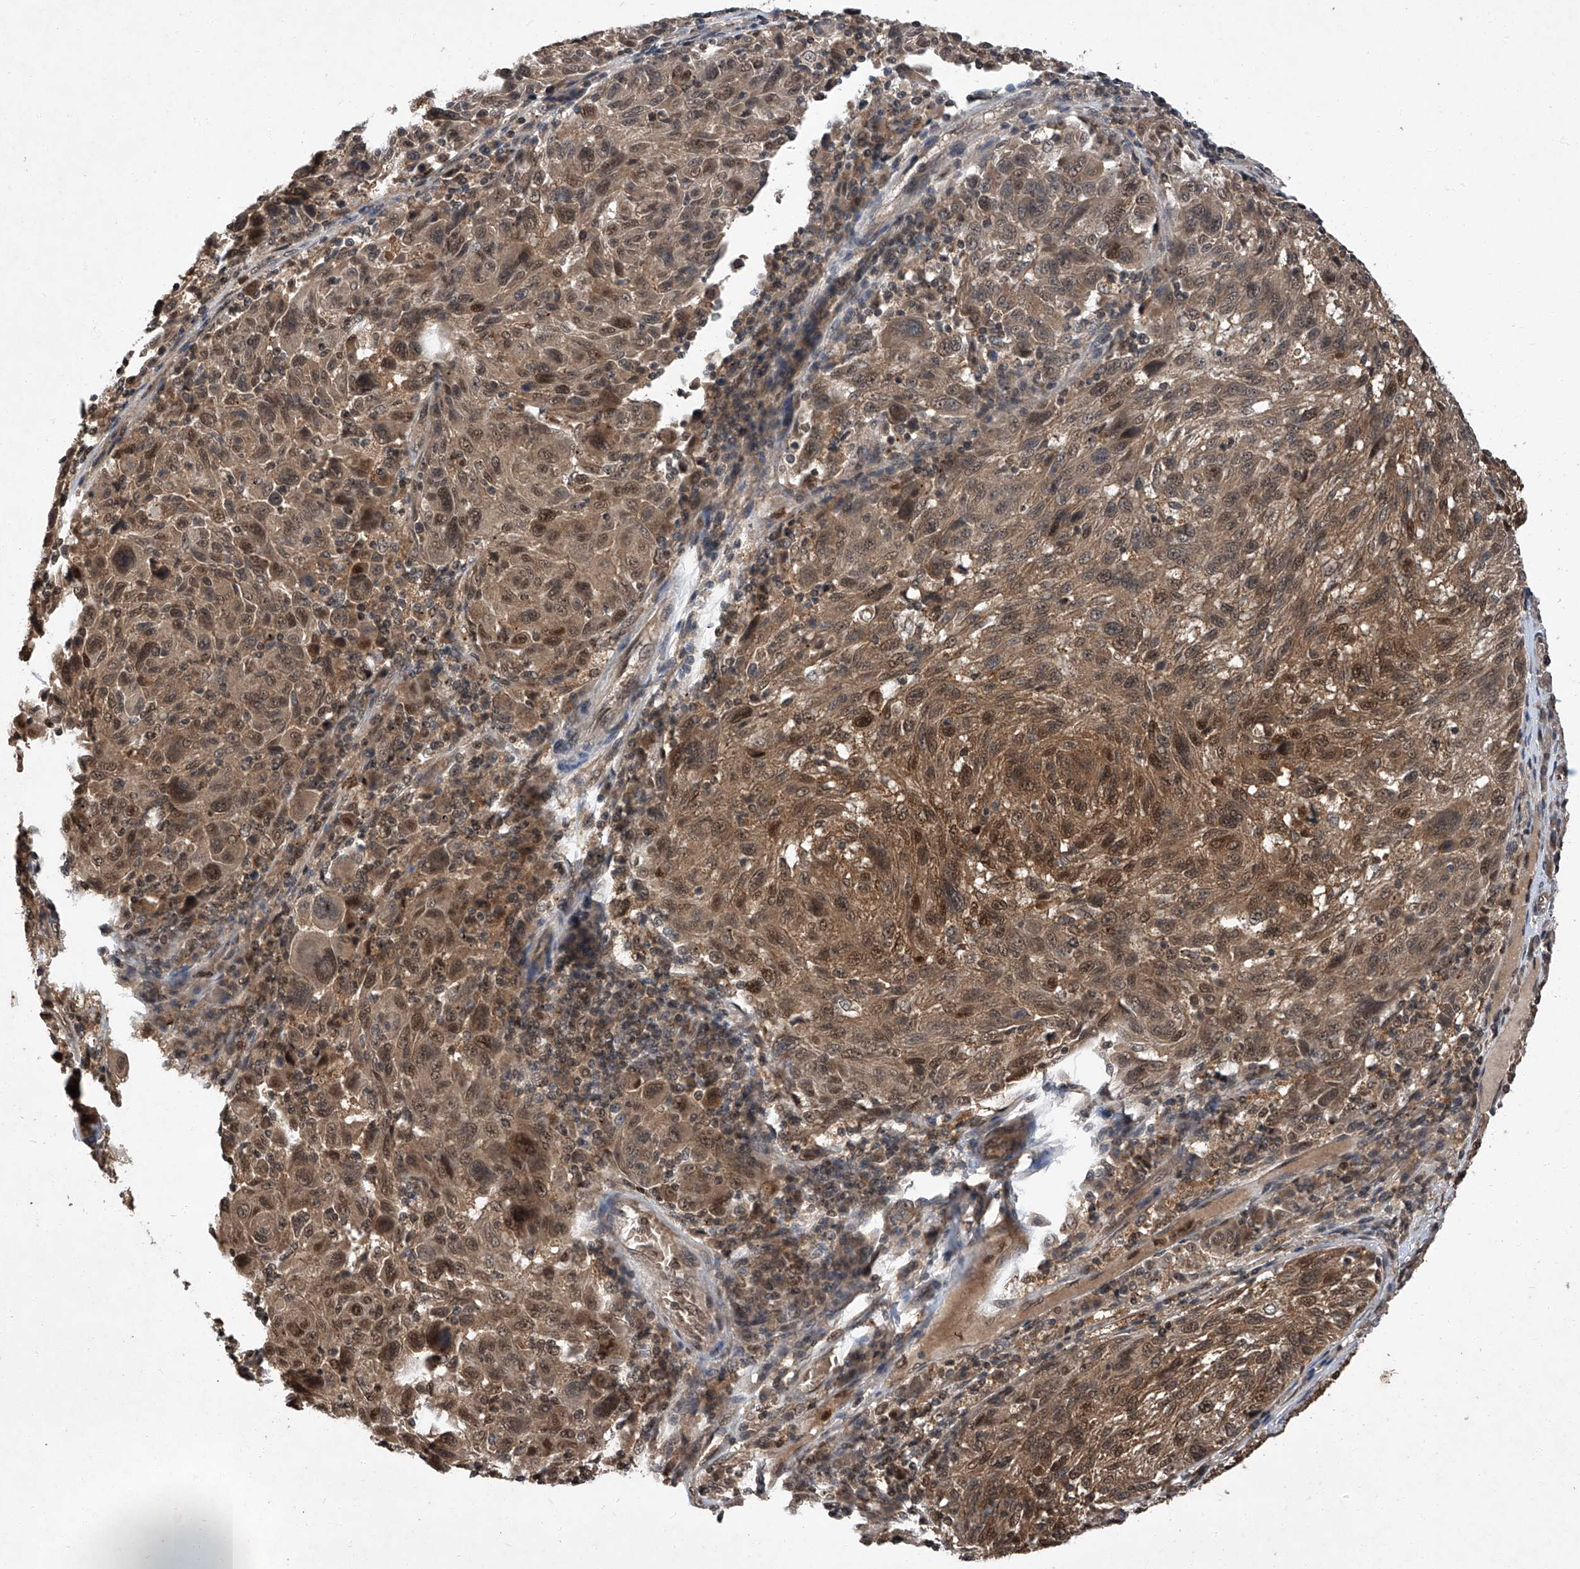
{"staining": {"intensity": "moderate", "quantity": ">75%", "location": "cytoplasmic/membranous,nuclear"}, "tissue": "melanoma", "cell_type": "Tumor cells", "image_type": "cancer", "snomed": [{"axis": "morphology", "description": "Malignant melanoma, NOS"}, {"axis": "topography", "description": "Skin"}], "caption": "This is an image of immunohistochemistry staining of melanoma, which shows moderate positivity in the cytoplasmic/membranous and nuclear of tumor cells.", "gene": "TSNAX", "patient": {"sex": "male", "age": 53}}